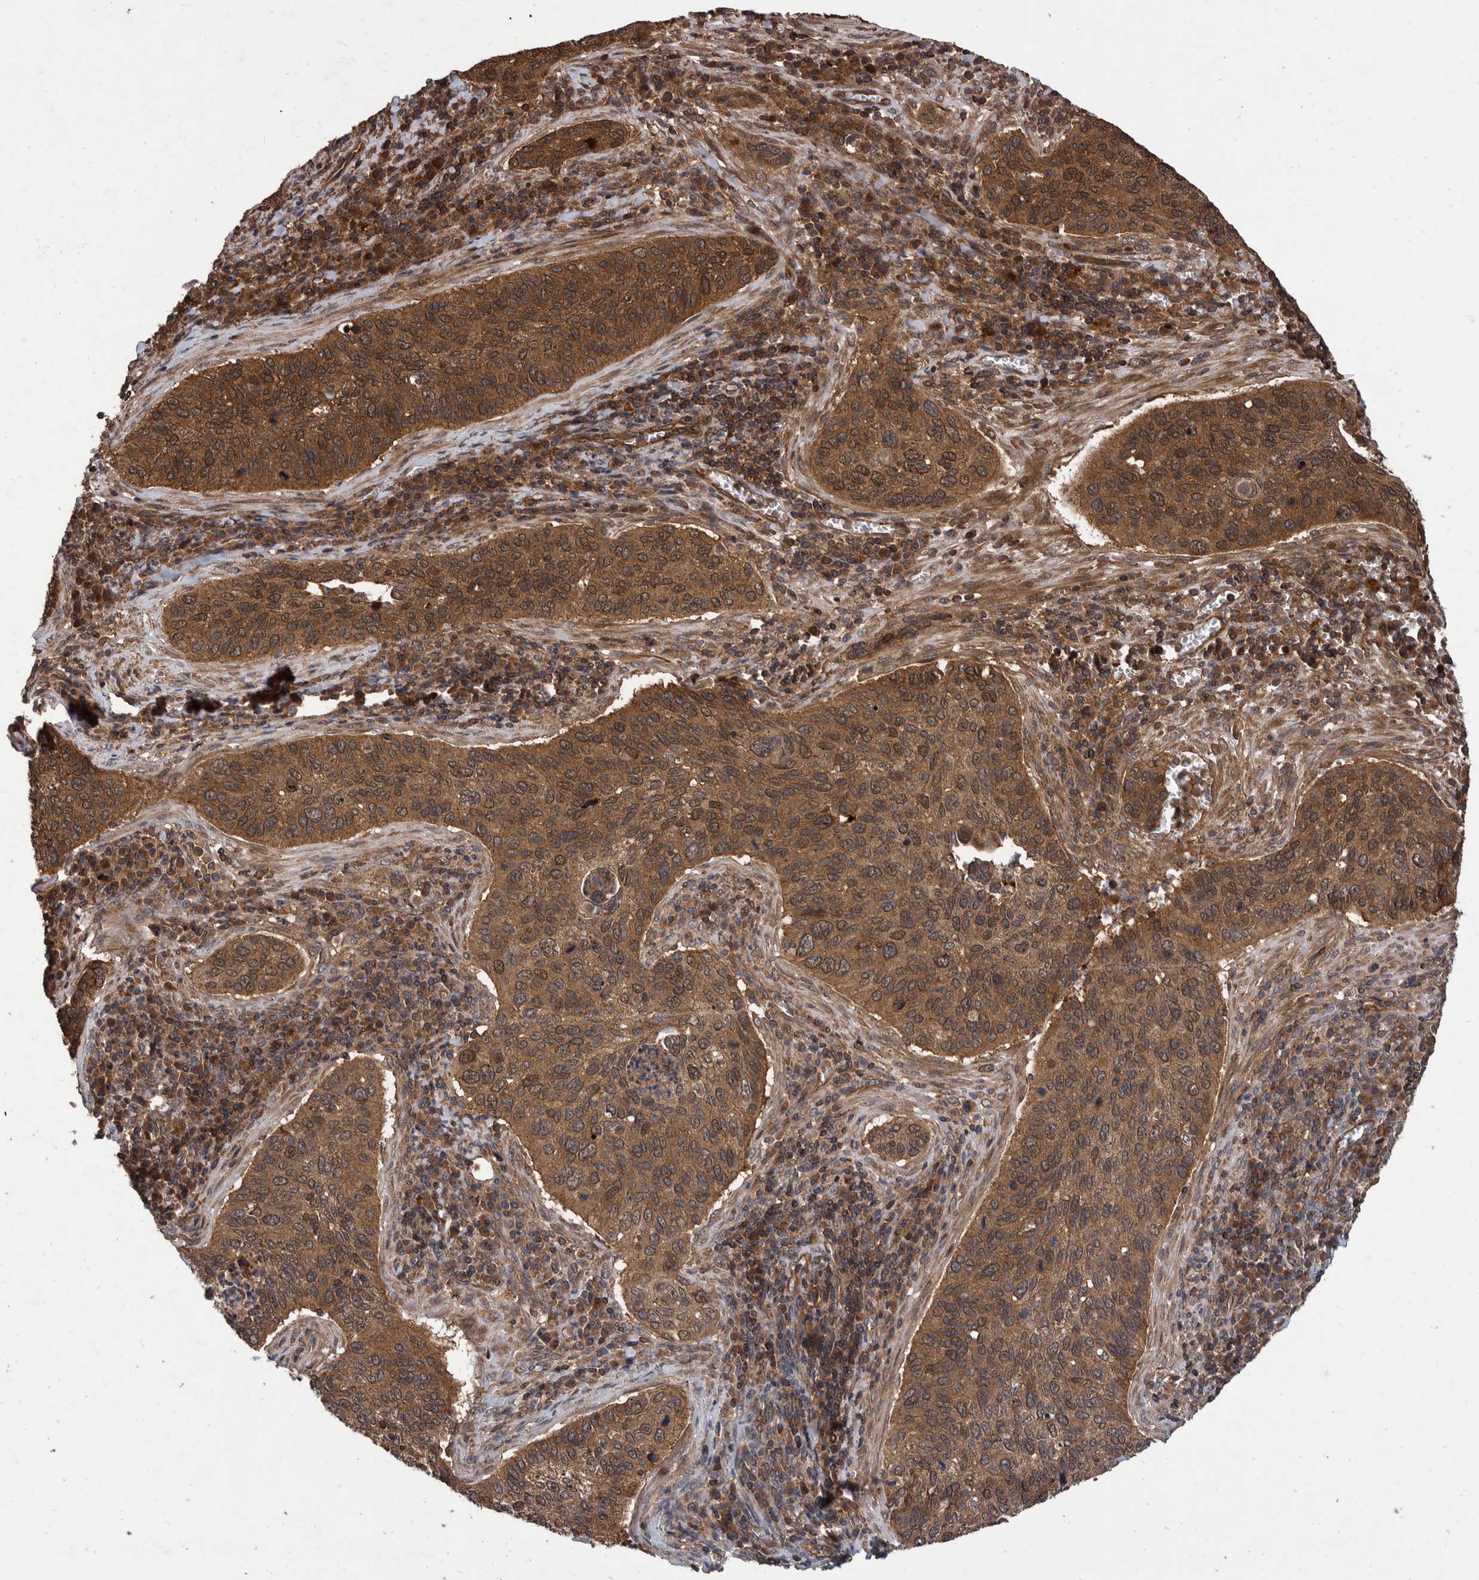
{"staining": {"intensity": "moderate", "quantity": ">75%", "location": "cytoplasmic/membranous"}, "tissue": "cervical cancer", "cell_type": "Tumor cells", "image_type": "cancer", "snomed": [{"axis": "morphology", "description": "Squamous cell carcinoma, NOS"}, {"axis": "topography", "description": "Cervix"}], "caption": "A micrograph of human squamous cell carcinoma (cervical) stained for a protein reveals moderate cytoplasmic/membranous brown staining in tumor cells.", "gene": "VBP1", "patient": {"sex": "female", "age": 53}}